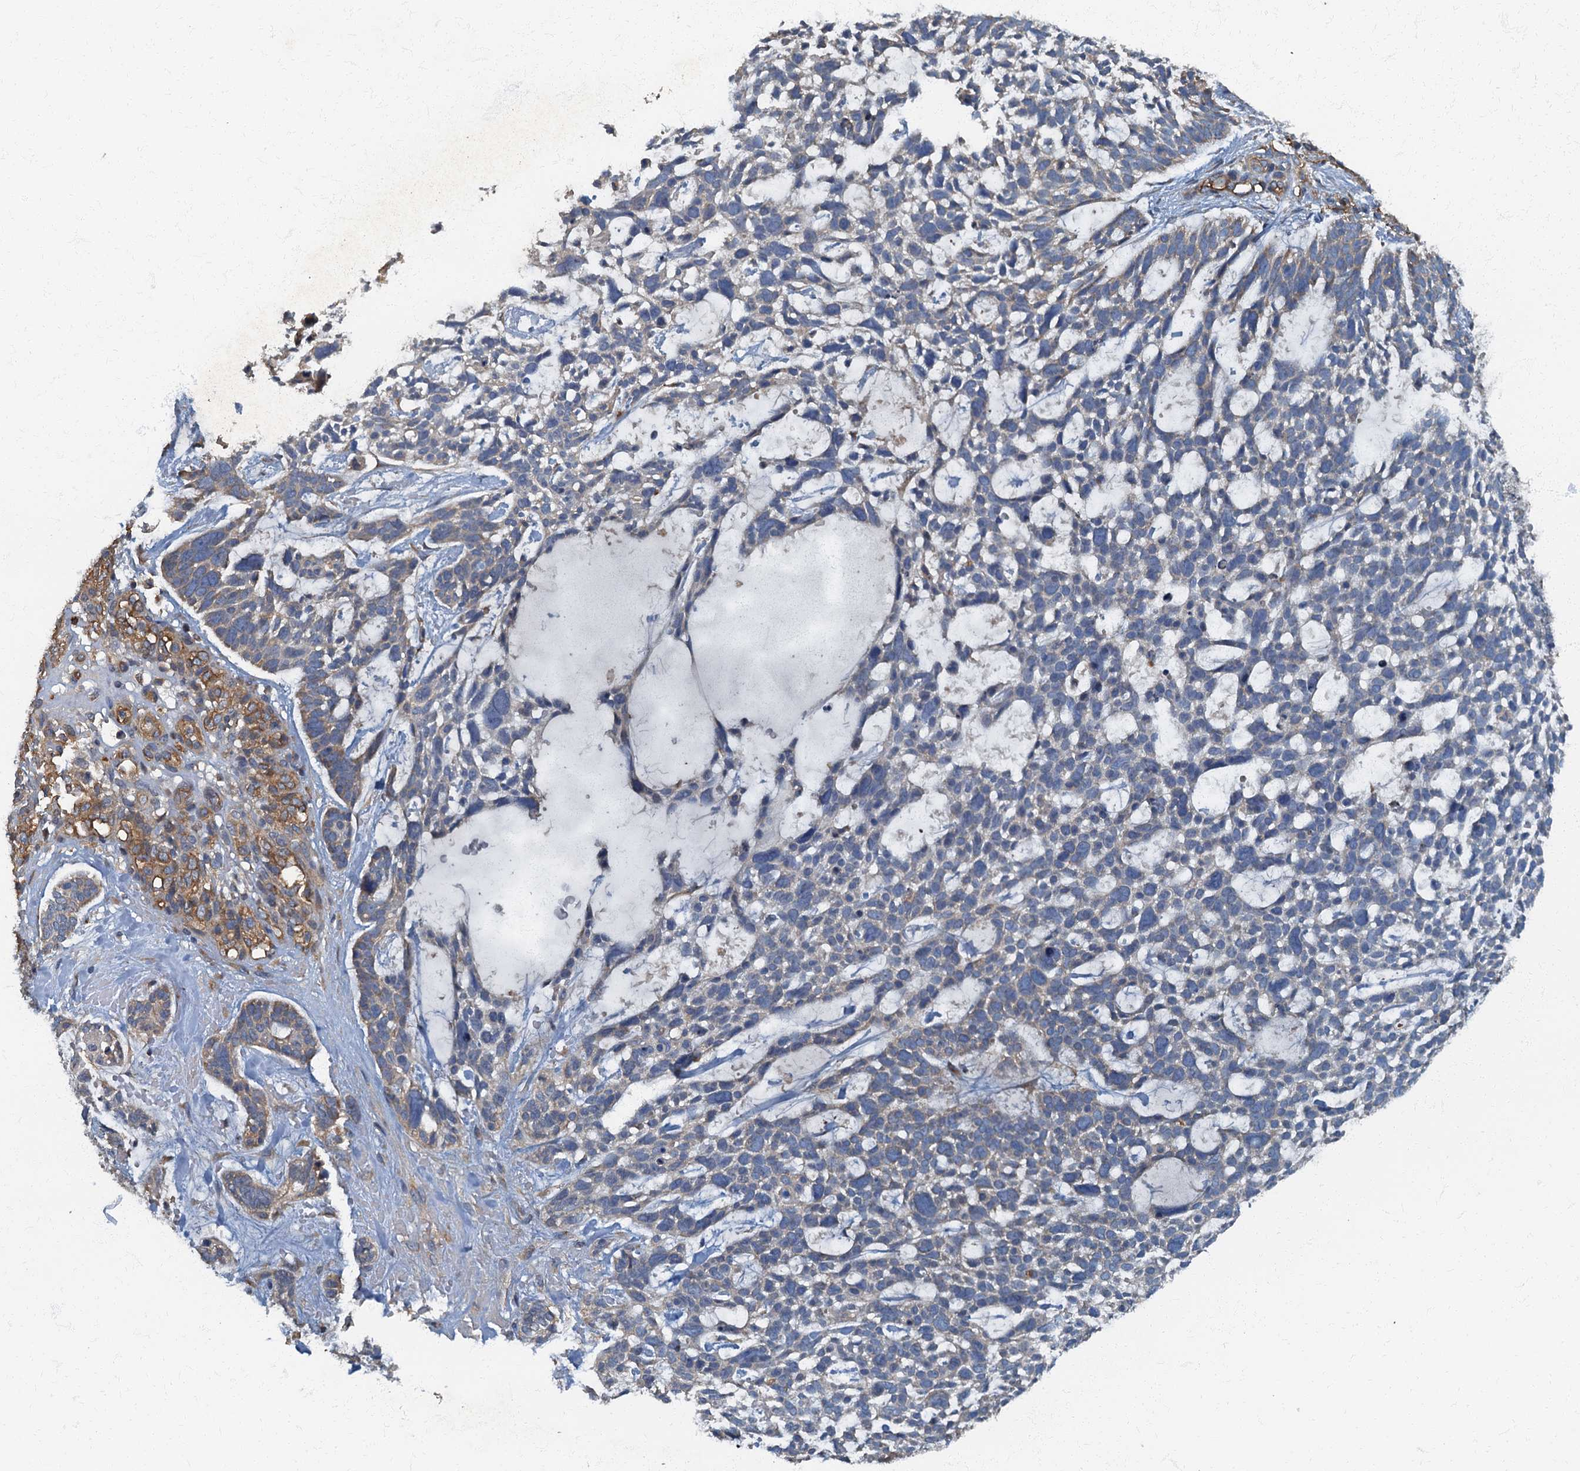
{"staining": {"intensity": "weak", "quantity": "<25%", "location": "cytoplasmic/membranous"}, "tissue": "skin cancer", "cell_type": "Tumor cells", "image_type": "cancer", "snomed": [{"axis": "morphology", "description": "Basal cell carcinoma"}, {"axis": "topography", "description": "Skin"}], "caption": "There is no significant staining in tumor cells of skin basal cell carcinoma. (DAB (3,3'-diaminobenzidine) IHC, high magnification).", "gene": "ARL11", "patient": {"sex": "male", "age": 88}}